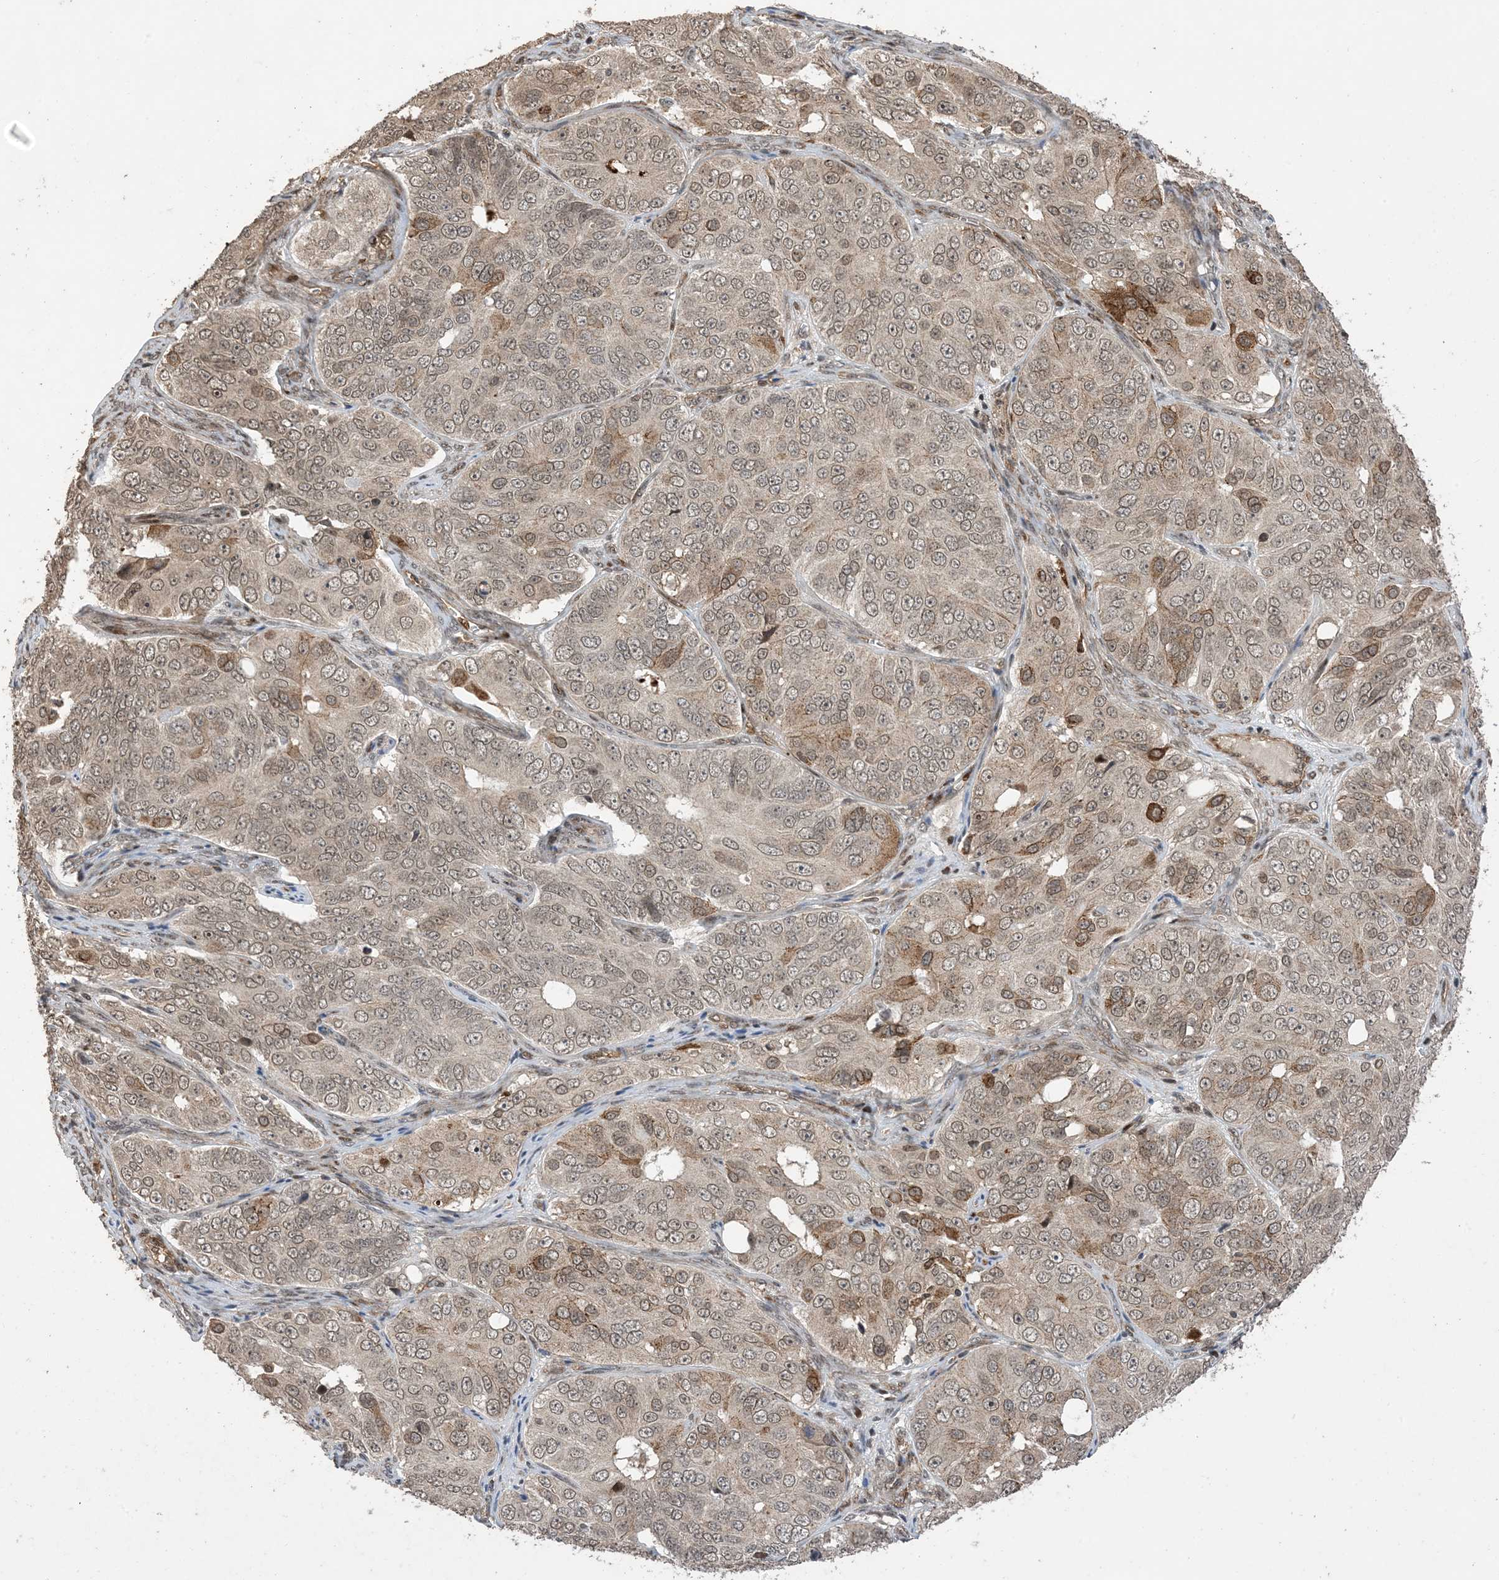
{"staining": {"intensity": "moderate", "quantity": "25%-75%", "location": "cytoplasmic/membranous,nuclear"}, "tissue": "ovarian cancer", "cell_type": "Tumor cells", "image_type": "cancer", "snomed": [{"axis": "morphology", "description": "Carcinoma, endometroid"}, {"axis": "topography", "description": "Ovary"}], "caption": "Immunohistochemistry image of ovarian cancer stained for a protein (brown), which demonstrates medium levels of moderate cytoplasmic/membranous and nuclear positivity in about 25%-75% of tumor cells.", "gene": "ZNF511", "patient": {"sex": "female", "age": 51}}